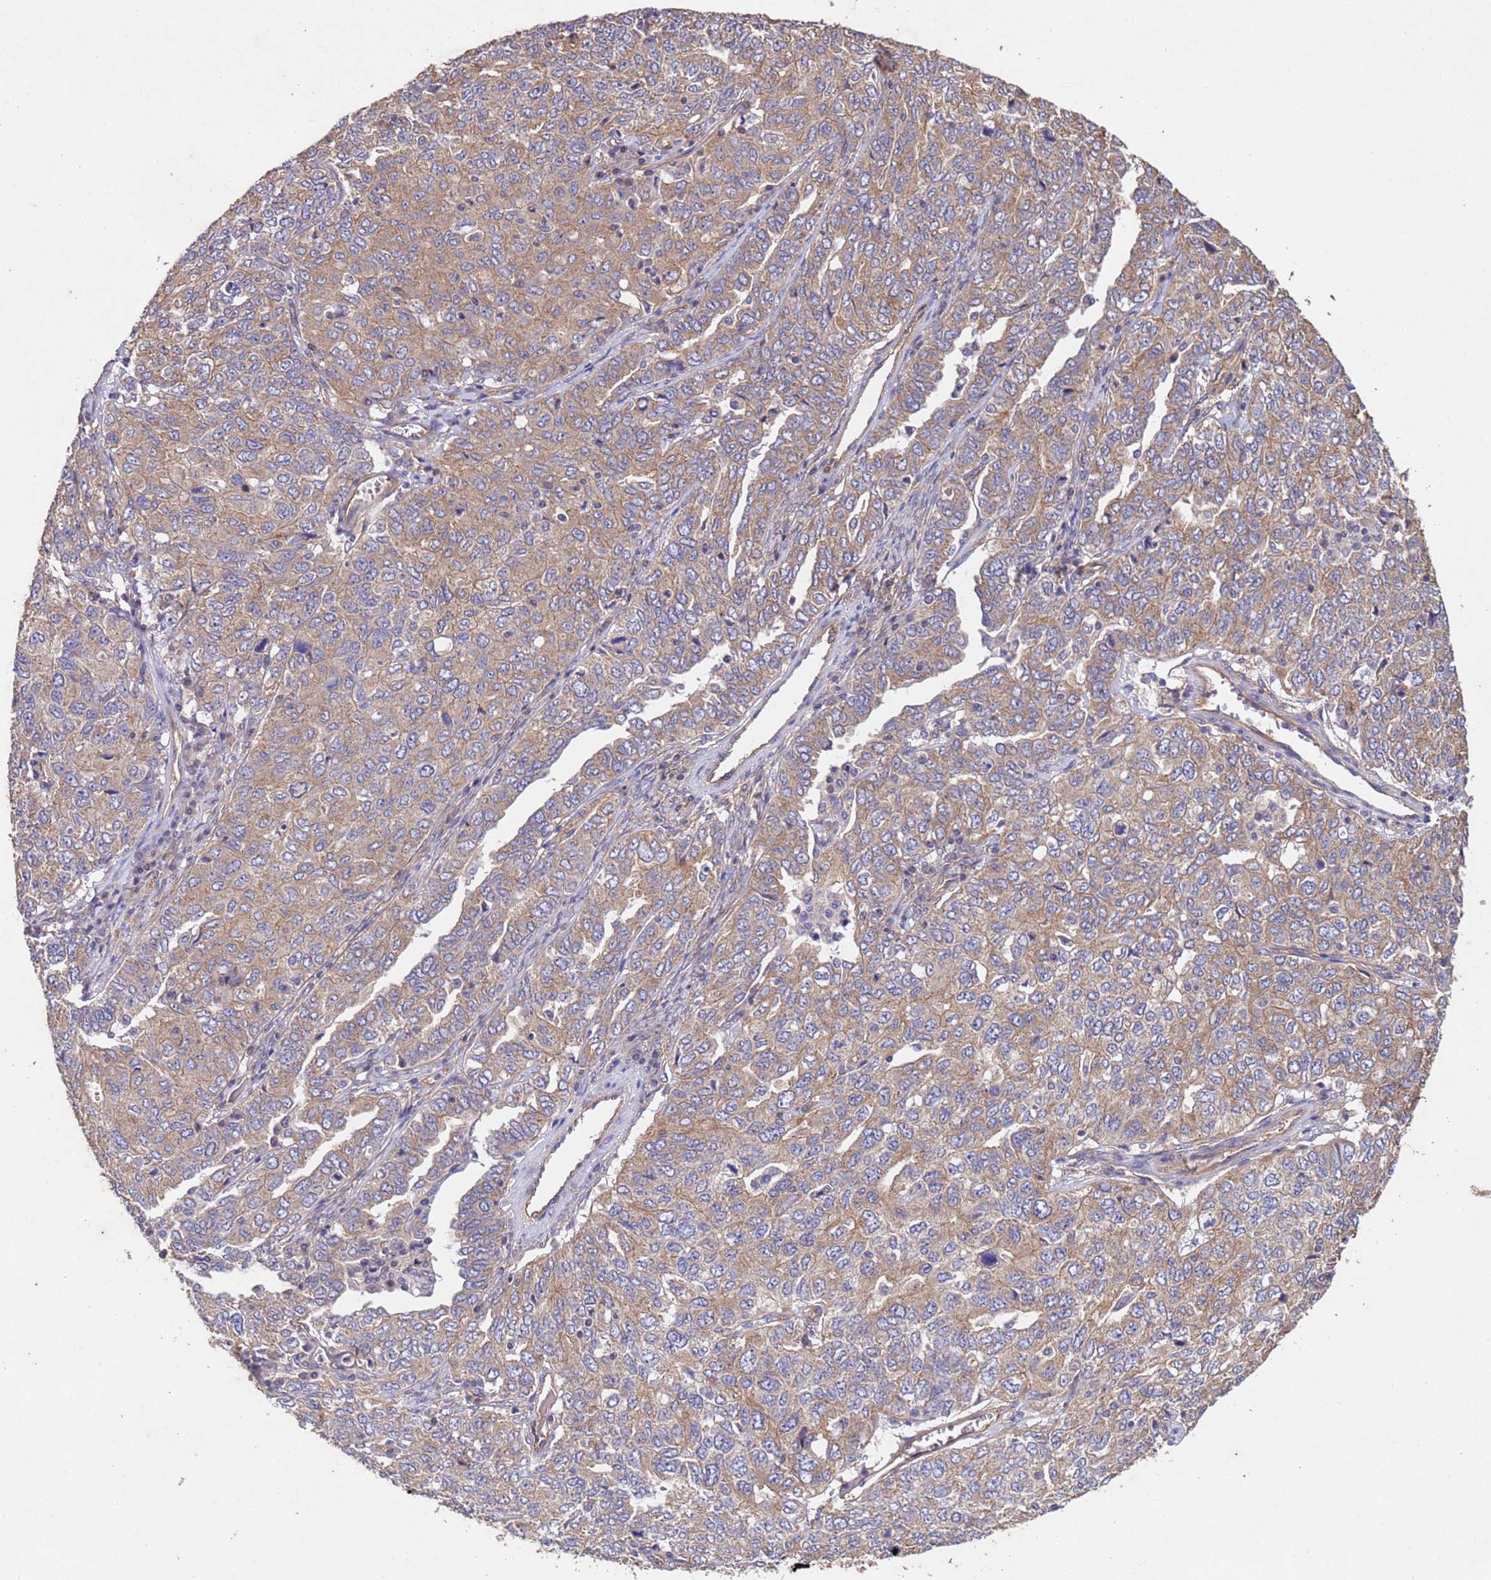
{"staining": {"intensity": "moderate", "quantity": ">75%", "location": "cytoplasmic/membranous"}, "tissue": "ovarian cancer", "cell_type": "Tumor cells", "image_type": "cancer", "snomed": [{"axis": "morphology", "description": "Carcinoma, endometroid"}, {"axis": "topography", "description": "Ovary"}], "caption": "IHC of ovarian cancer reveals medium levels of moderate cytoplasmic/membranous staining in about >75% of tumor cells.", "gene": "MTX3", "patient": {"sex": "female", "age": 62}}